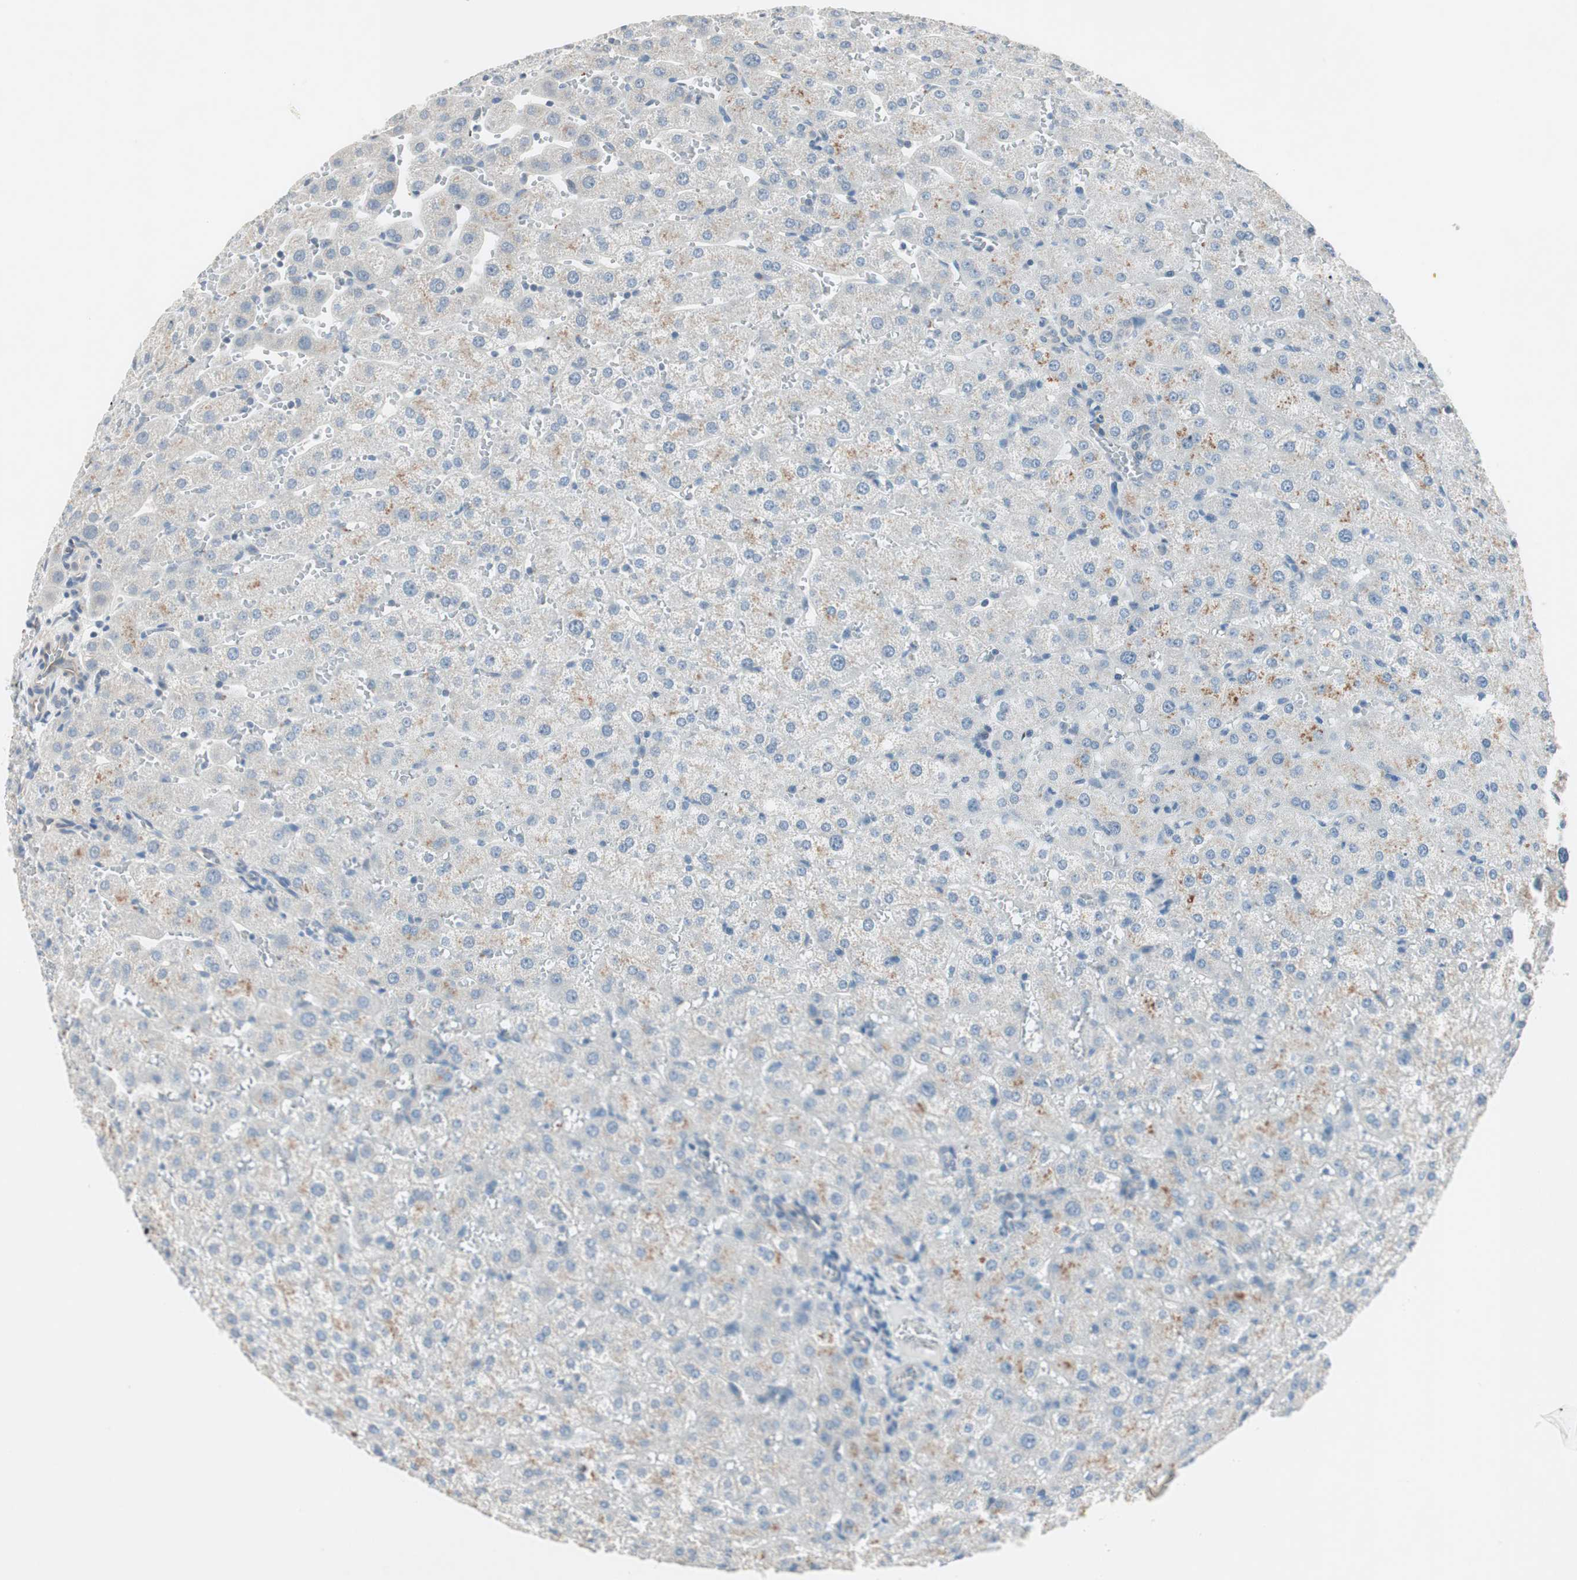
{"staining": {"intensity": "strong", "quantity": "<25%", "location": "cytoplasmic/membranous"}, "tissue": "liver", "cell_type": "Hepatocytes", "image_type": "normal", "snomed": [{"axis": "morphology", "description": "Normal tissue, NOS"}, {"axis": "morphology", "description": "Fibrosis, NOS"}, {"axis": "topography", "description": "Liver"}], "caption": "This micrograph reveals immunohistochemistry (IHC) staining of normal liver, with medium strong cytoplasmic/membranous staining in about <25% of hepatocytes.", "gene": "ITGB4", "patient": {"sex": "female", "age": 29}}